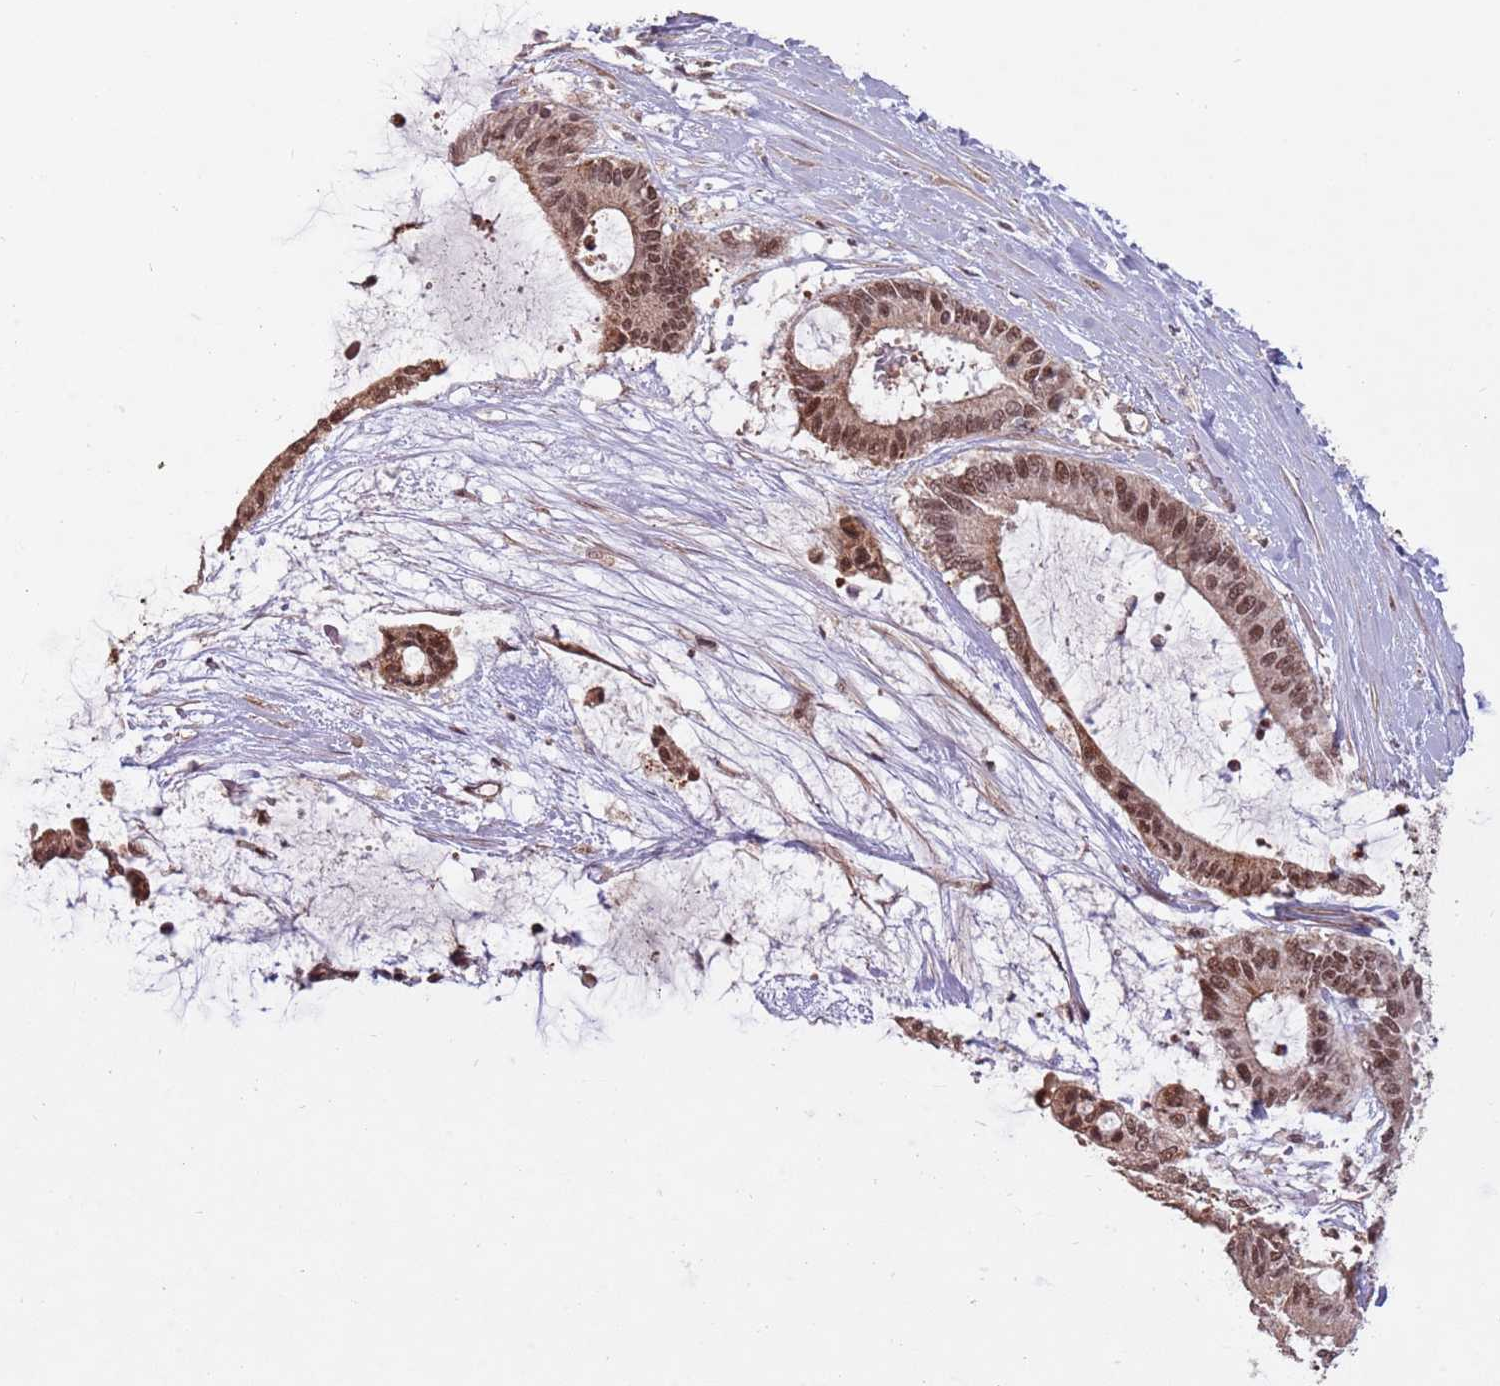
{"staining": {"intensity": "moderate", "quantity": ">75%", "location": "cytoplasmic/membranous,nuclear"}, "tissue": "liver cancer", "cell_type": "Tumor cells", "image_type": "cancer", "snomed": [{"axis": "morphology", "description": "Normal tissue, NOS"}, {"axis": "morphology", "description": "Cholangiocarcinoma"}, {"axis": "topography", "description": "Liver"}, {"axis": "topography", "description": "Peripheral nerve tissue"}], "caption": "Liver cancer stained for a protein (brown) reveals moderate cytoplasmic/membranous and nuclear positive positivity in approximately >75% of tumor cells.", "gene": "SUDS3", "patient": {"sex": "female", "age": 73}}